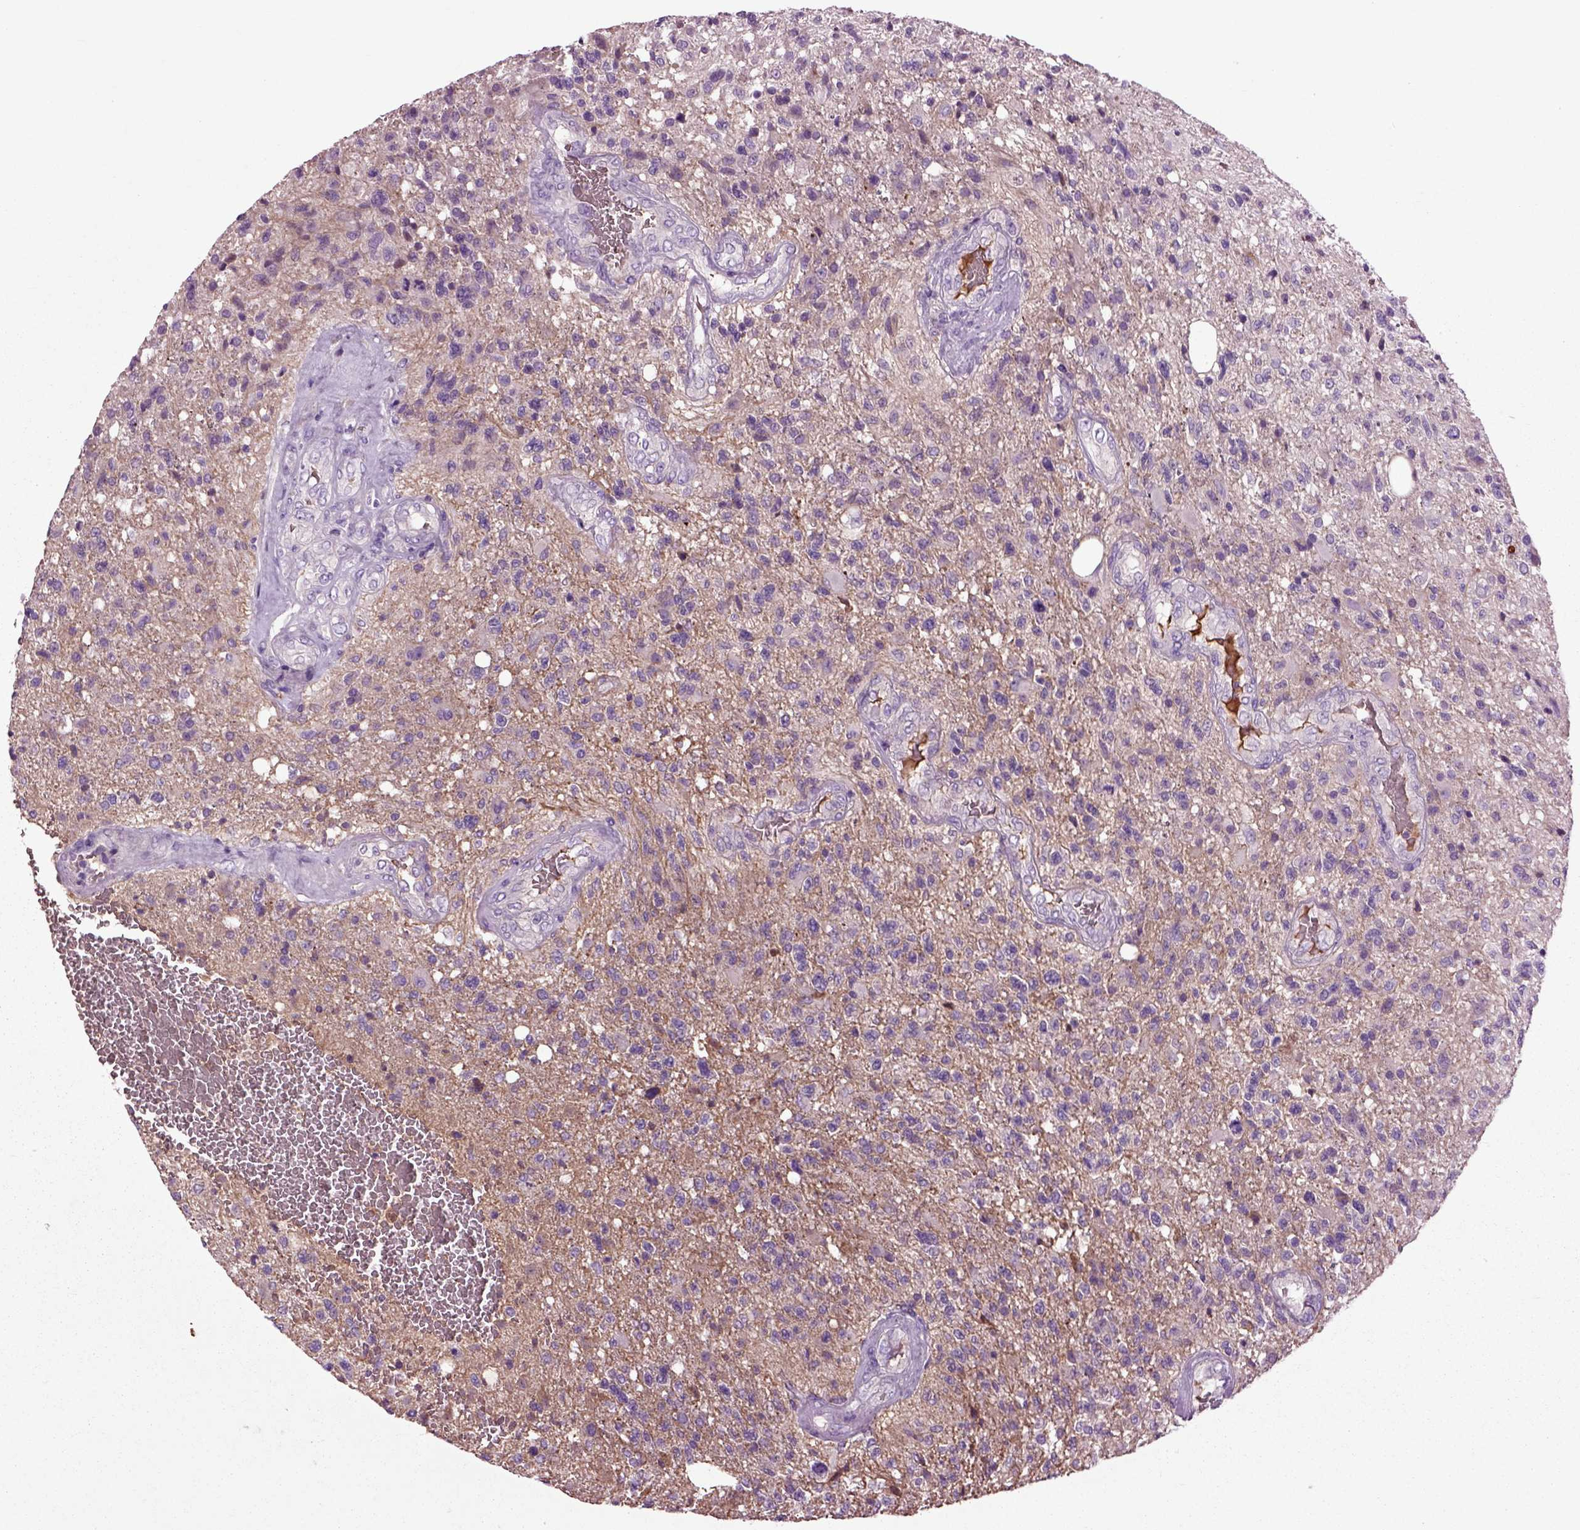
{"staining": {"intensity": "negative", "quantity": "none", "location": "none"}, "tissue": "glioma", "cell_type": "Tumor cells", "image_type": "cancer", "snomed": [{"axis": "morphology", "description": "Glioma, malignant, High grade"}, {"axis": "topography", "description": "Brain"}], "caption": "A photomicrograph of human glioma is negative for staining in tumor cells.", "gene": "SPON1", "patient": {"sex": "male", "age": 56}}